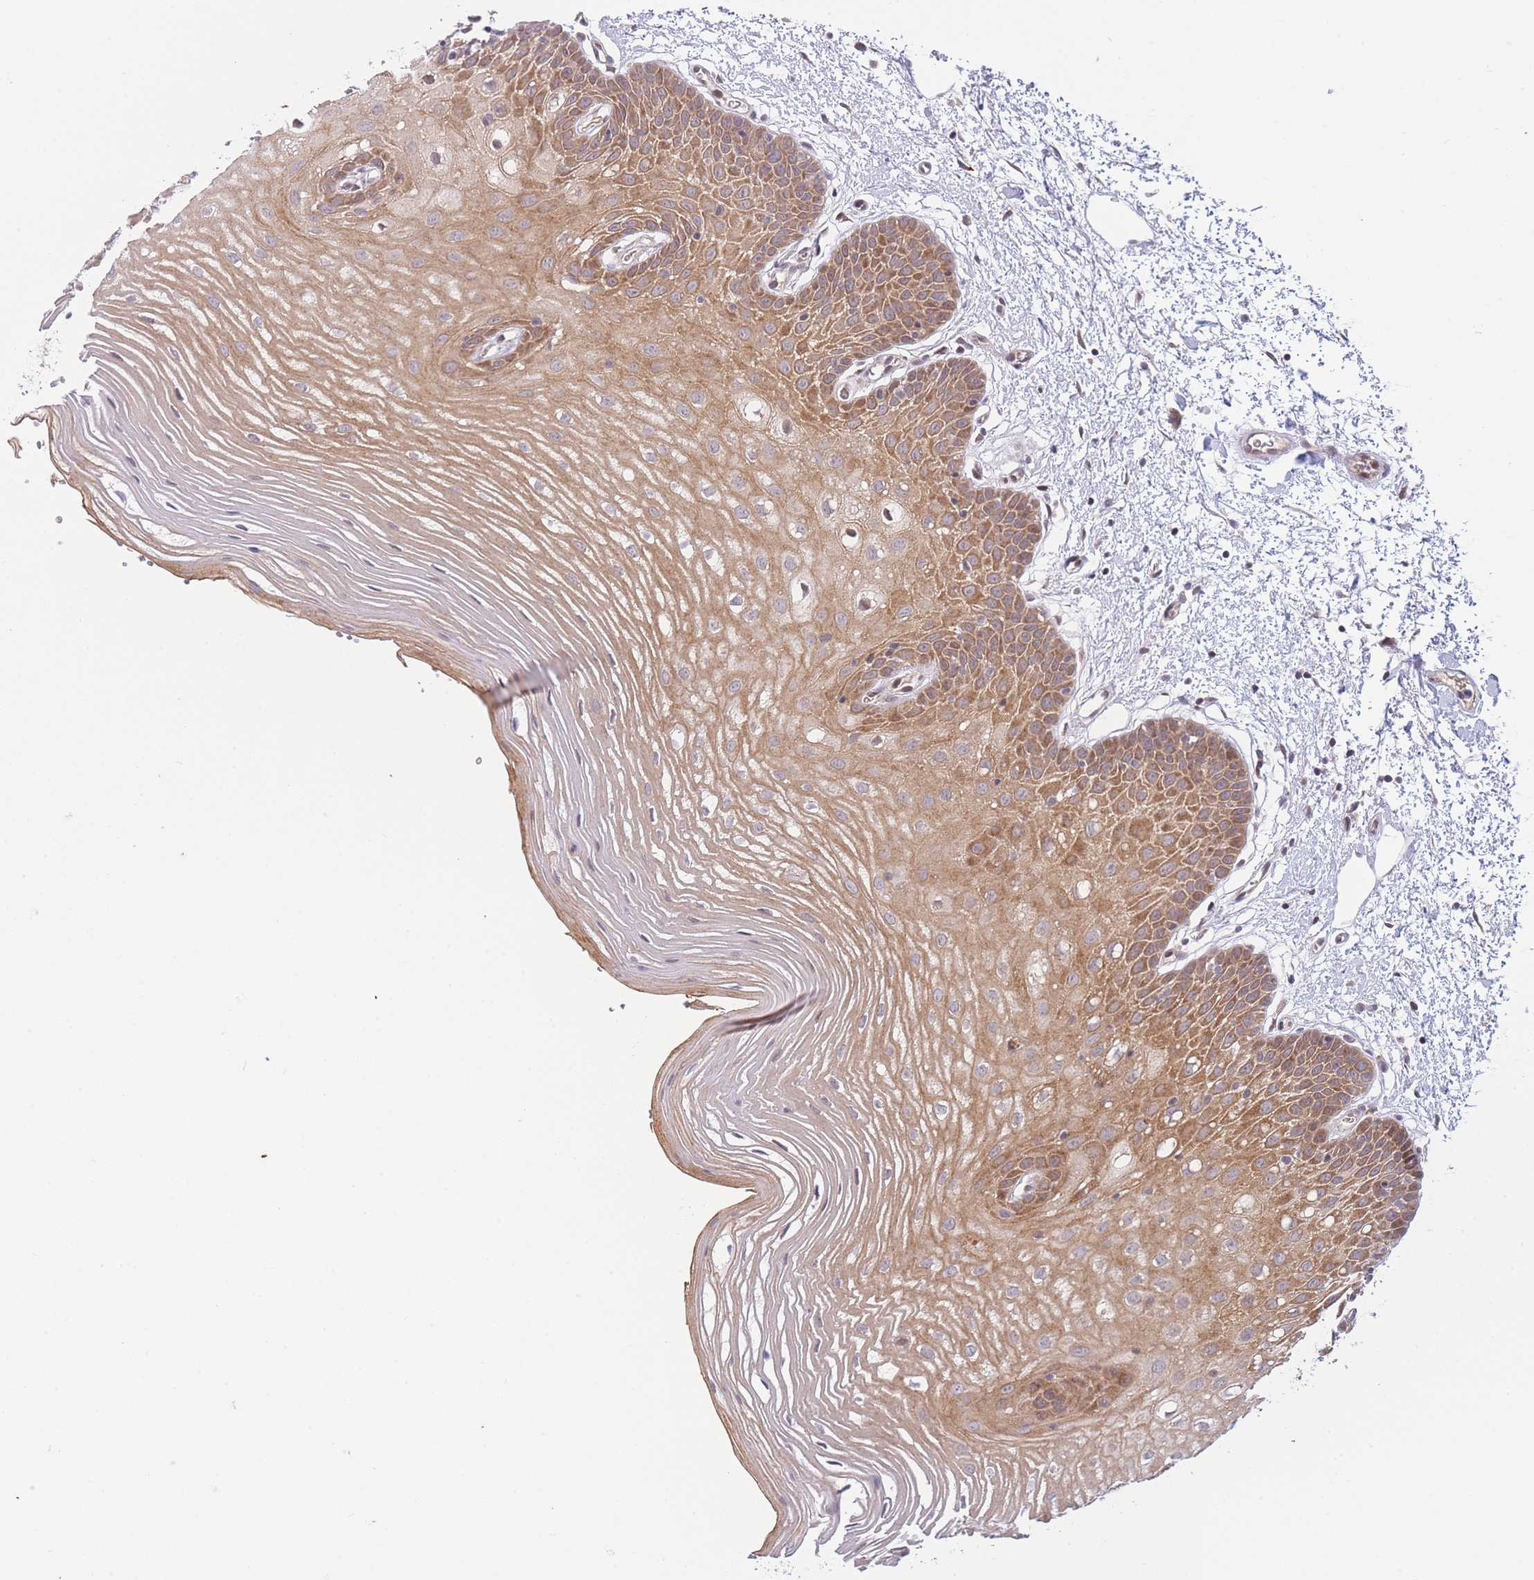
{"staining": {"intensity": "moderate", "quantity": ">75%", "location": "cytoplasmic/membranous,nuclear"}, "tissue": "oral mucosa", "cell_type": "Squamous epithelial cells", "image_type": "normal", "snomed": [{"axis": "morphology", "description": "Normal tissue, NOS"}, {"axis": "topography", "description": "Oral tissue"}, {"axis": "topography", "description": "Tounge, NOS"}], "caption": "Immunohistochemical staining of normal human oral mucosa displays moderate cytoplasmic/membranous,nuclear protein expression in about >75% of squamous epithelial cells. The staining was performed using DAB, with brown indicating positive protein expression. Nuclei are stained blue with hematoxylin.", "gene": "CDC25B", "patient": {"sex": "female", "age": 73}}